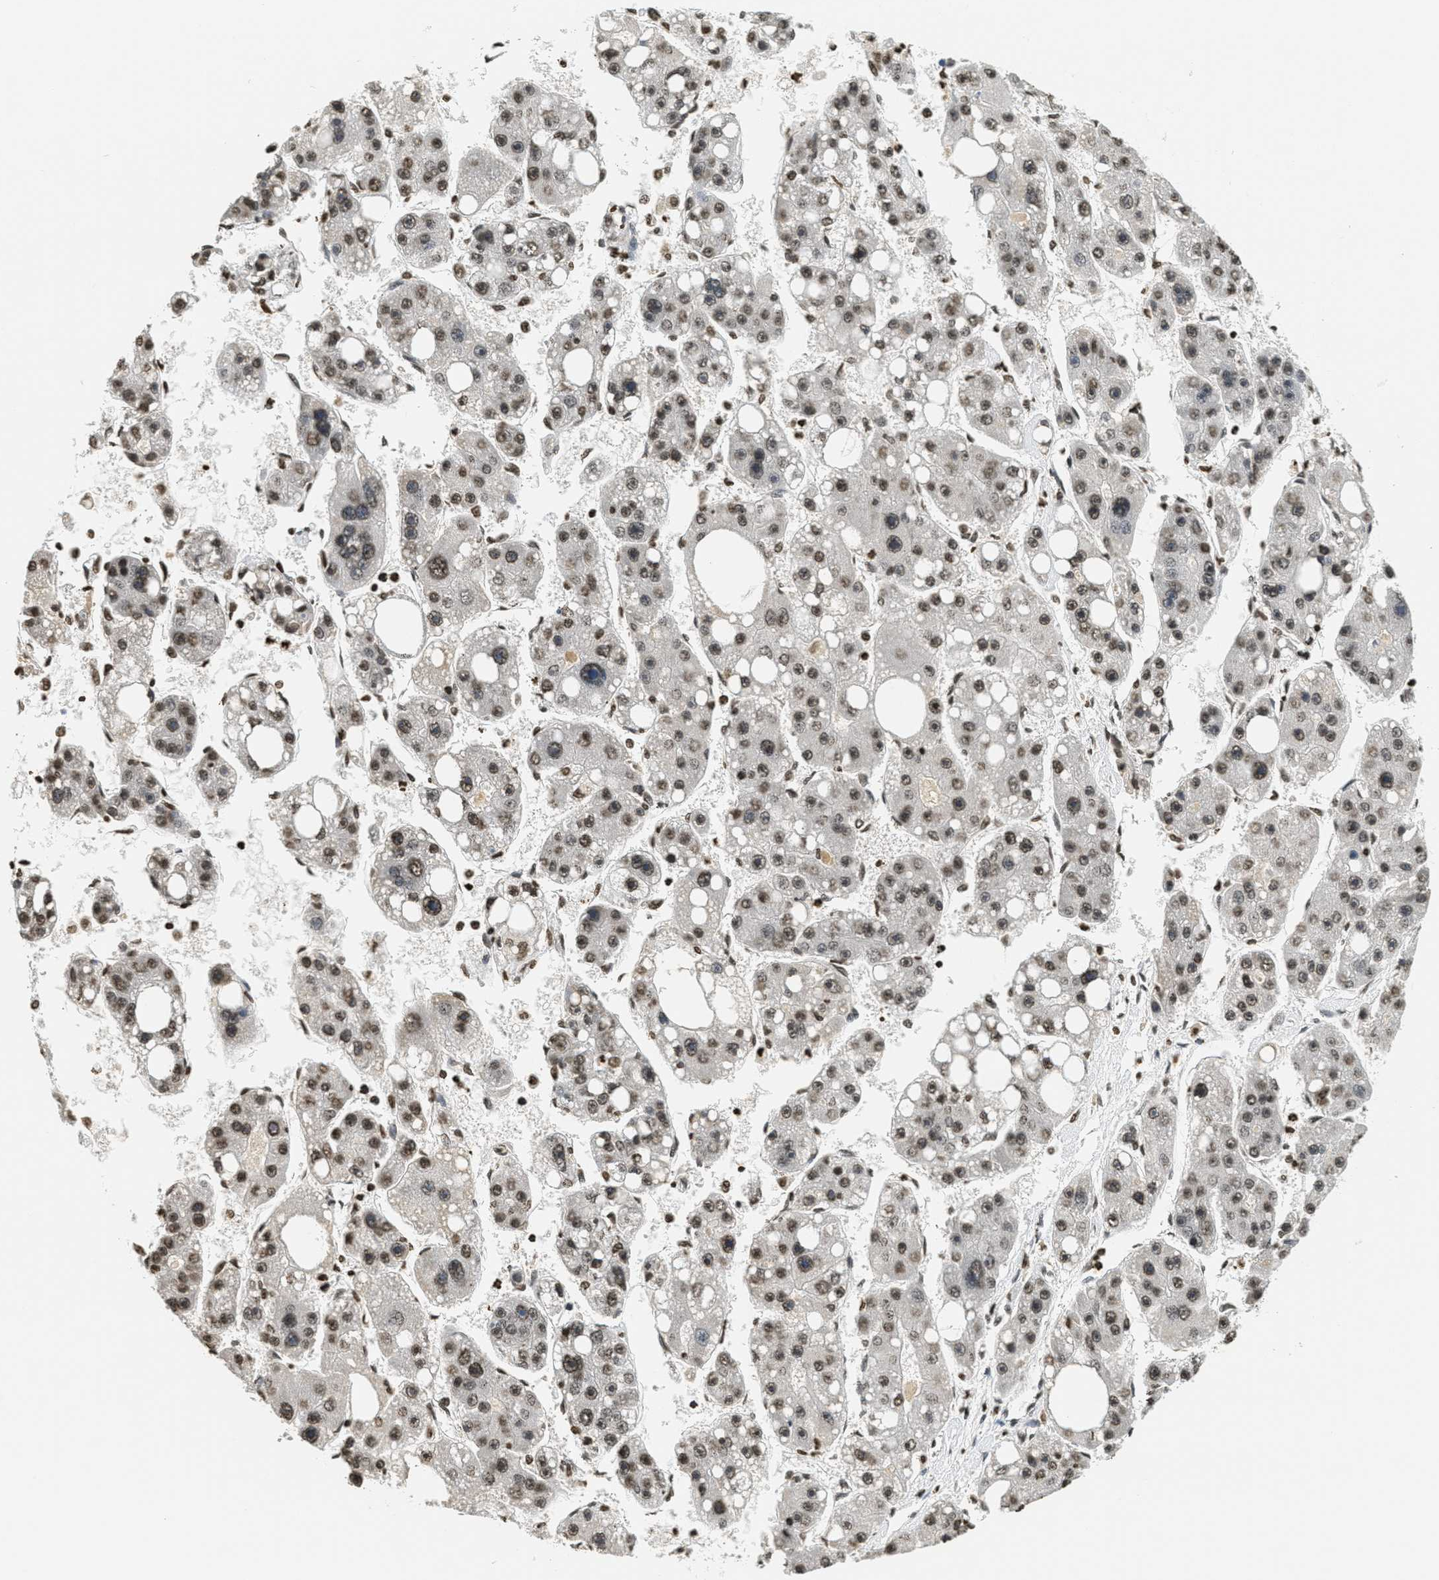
{"staining": {"intensity": "moderate", "quantity": ">75%", "location": "nuclear"}, "tissue": "liver cancer", "cell_type": "Tumor cells", "image_type": "cancer", "snomed": [{"axis": "morphology", "description": "Carcinoma, Hepatocellular, NOS"}, {"axis": "topography", "description": "Liver"}], "caption": "The histopathology image exhibits staining of liver hepatocellular carcinoma, revealing moderate nuclear protein positivity (brown color) within tumor cells.", "gene": "LDB2", "patient": {"sex": "female", "age": 61}}